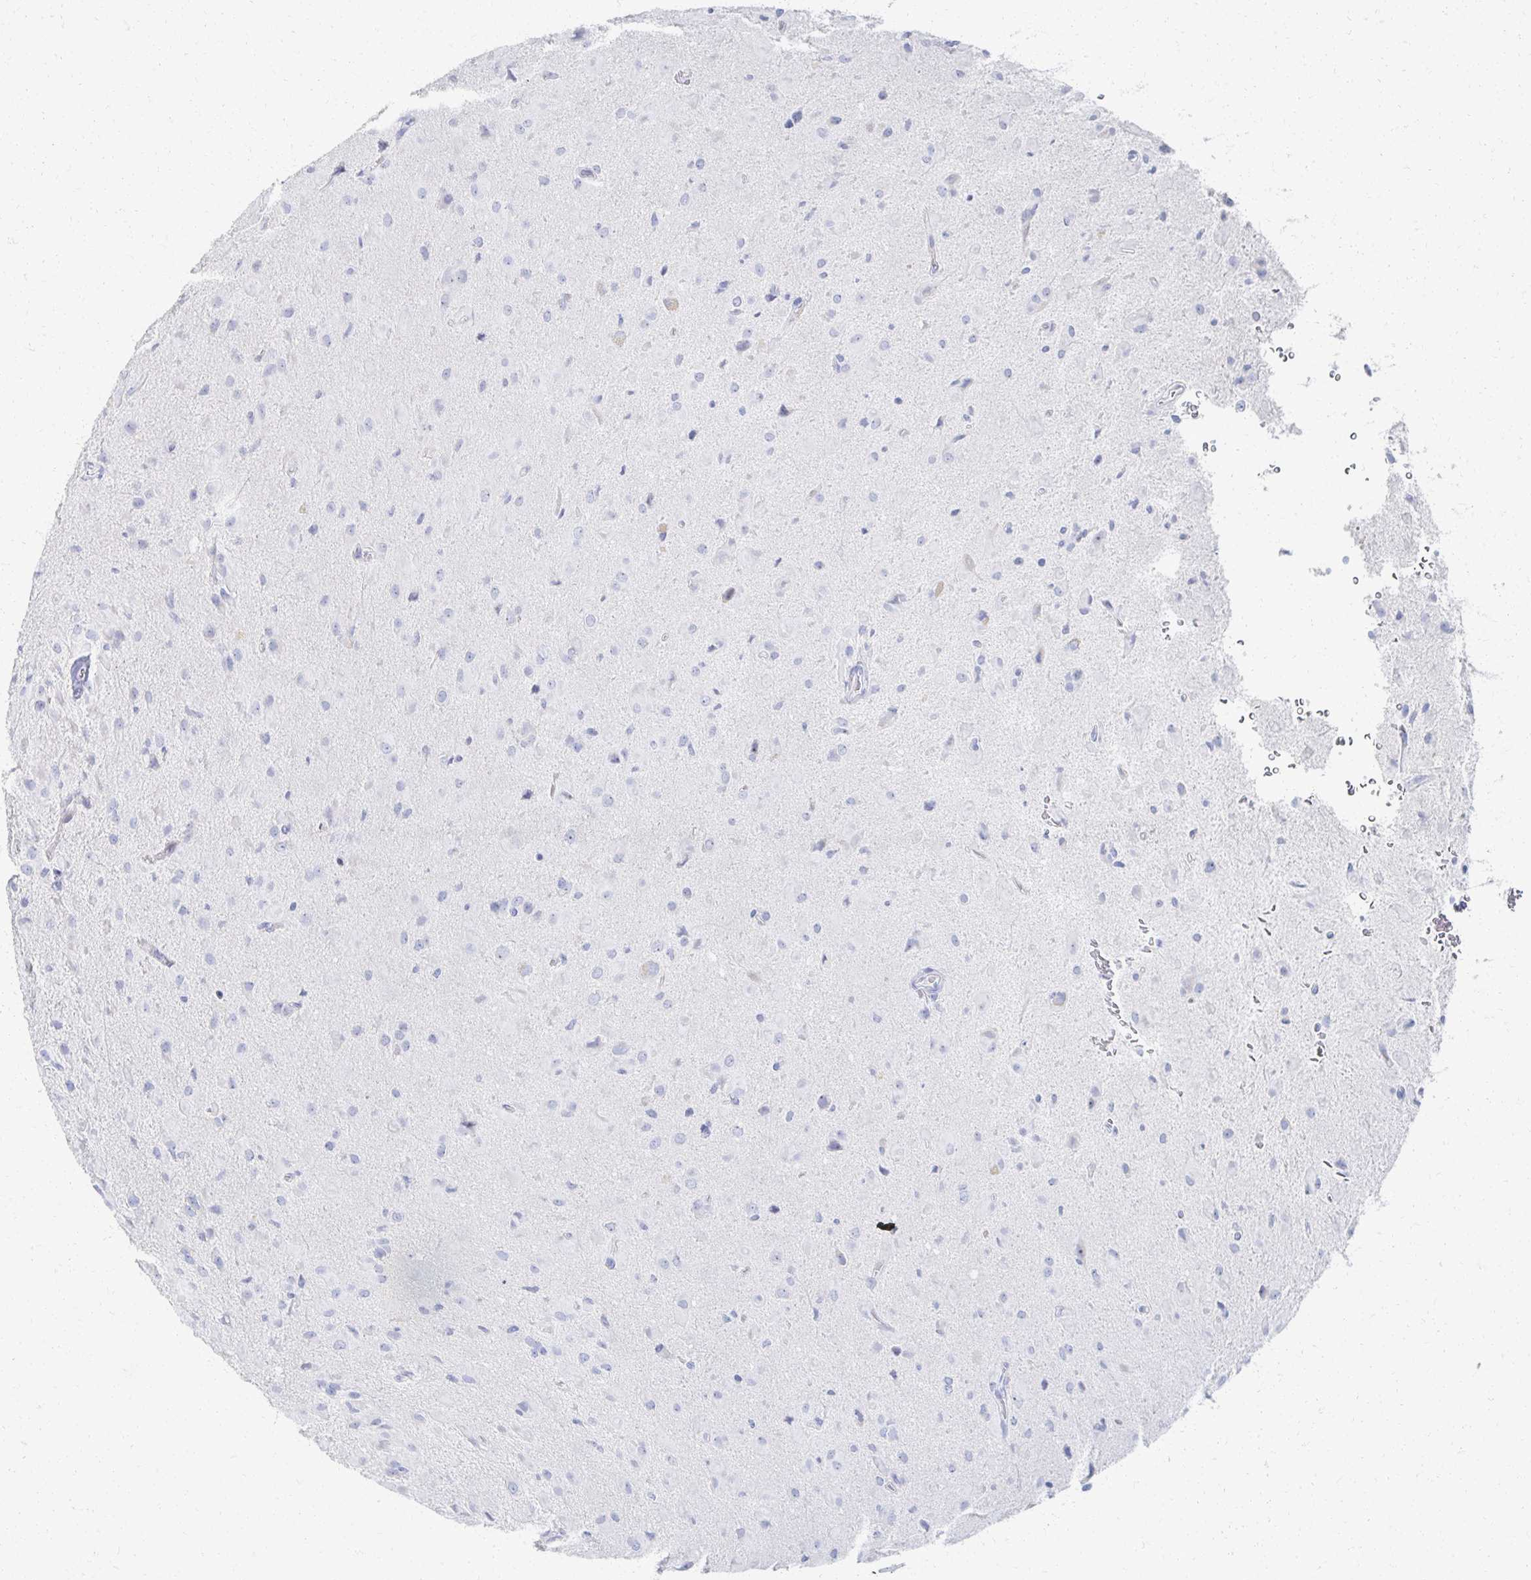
{"staining": {"intensity": "negative", "quantity": "none", "location": "none"}, "tissue": "glioma", "cell_type": "Tumor cells", "image_type": "cancer", "snomed": [{"axis": "morphology", "description": "Glioma, malignant, Low grade"}, {"axis": "topography", "description": "Brain"}], "caption": "DAB immunohistochemical staining of low-grade glioma (malignant) reveals no significant positivity in tumor cells.", "gene": "PRR20A", "patient": {"sex": "male", "age": 58}}